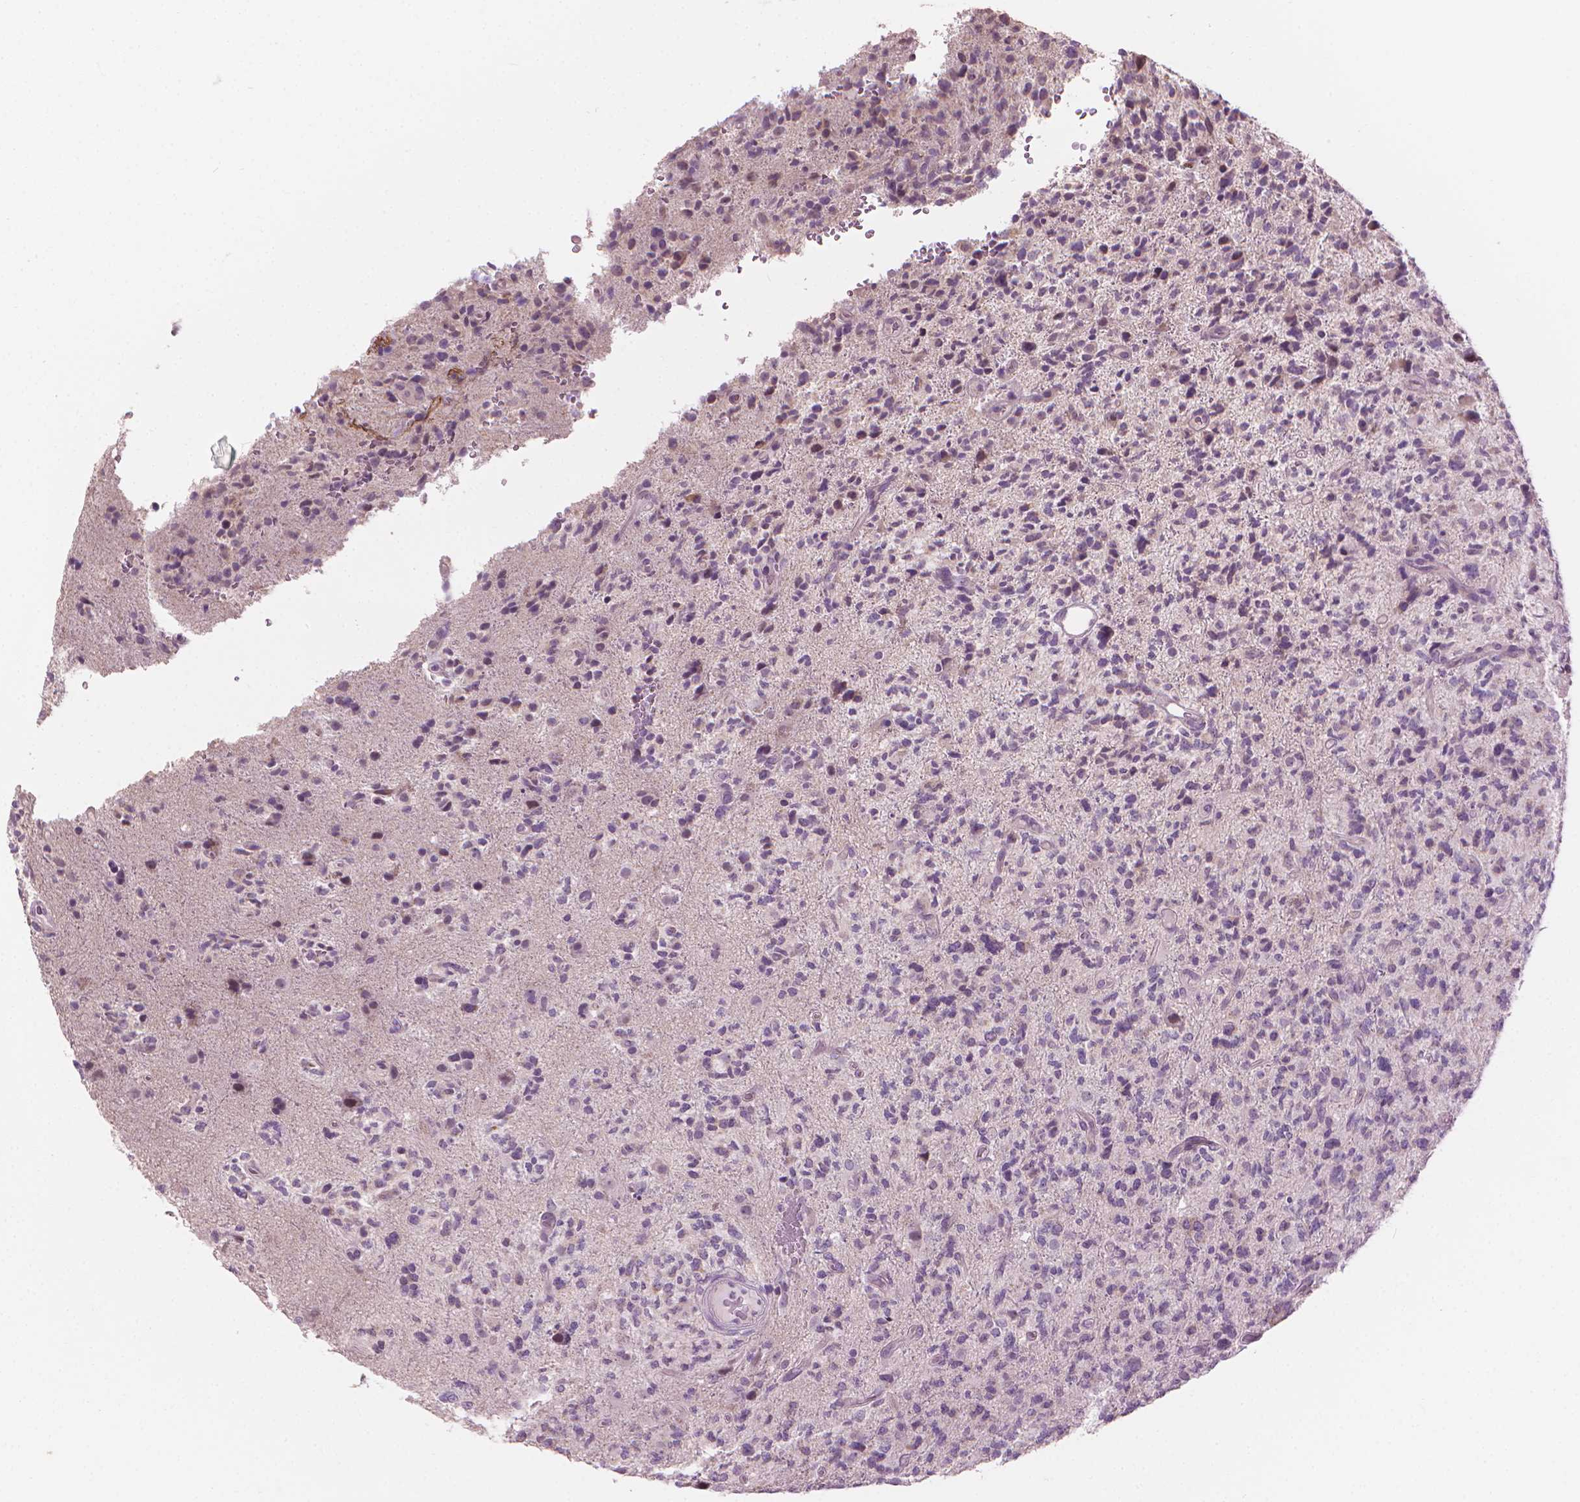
{"staining": {"intensity": "negative", "quantity": "none", "location": "none"}, "tissue": "glioma", "cell_type": "Tumor cells", "image_type": "cancer", "snomed": [{"axis": "morphology", "description": "Glioma, malignant, High grade"}, {"axis": "topography", "description": "Brain"}], "caption": "The photomicrograph exhibits no staining of tumor cells in malignant glioma (high-grade). (Stains: DAB immunohistochemistry with hematoxylin counter stain, Microscopy: brightfield microscopy at high magnification).", "gene": "CFAP126", "patient": {"sex": "female", "age": 71}}